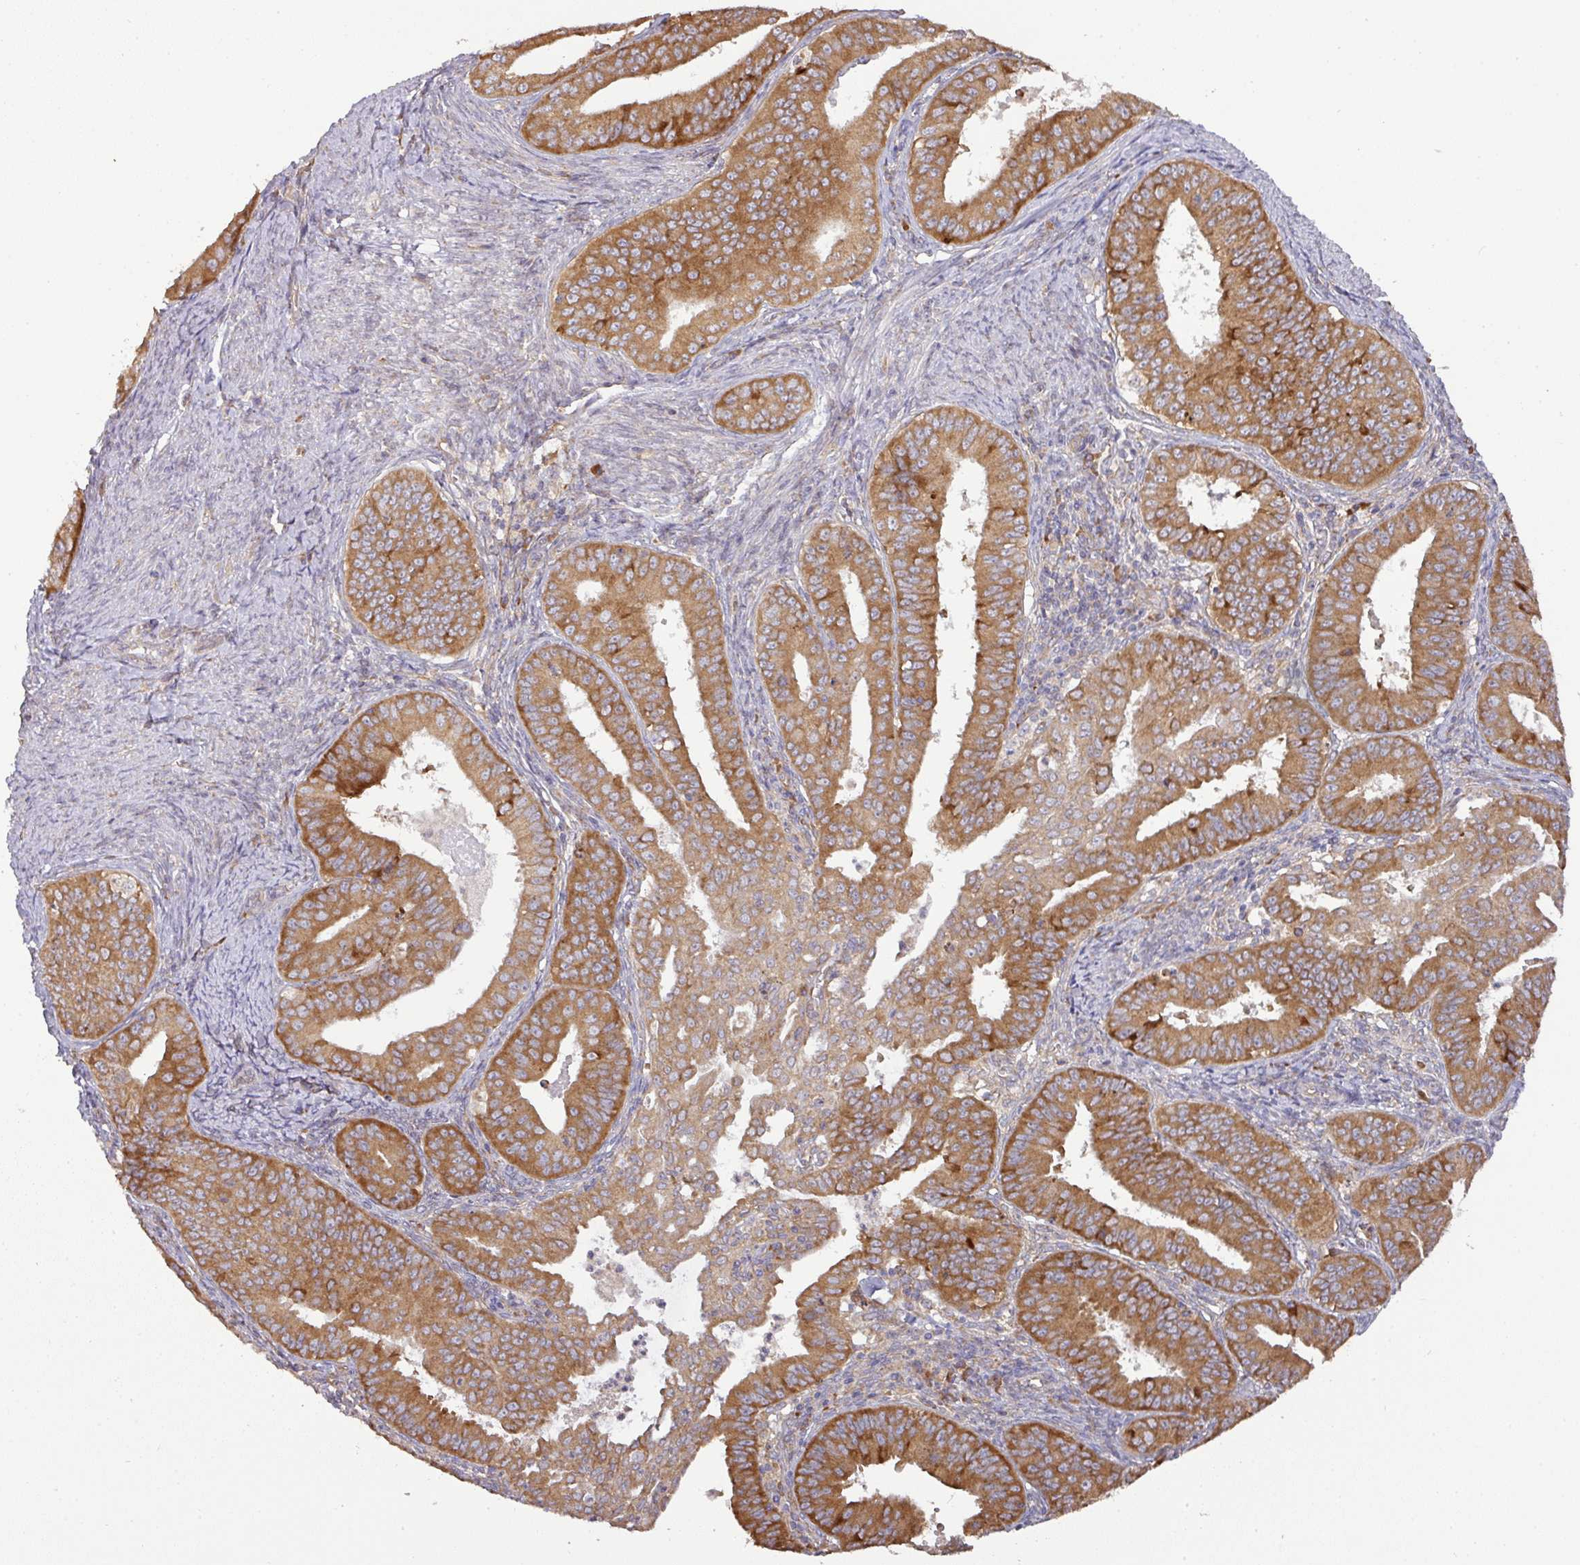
{"staining": {"intensity": "strong", "quantity": ">75%", "location": "cytoplasmic/membranous"}, "tissue": "endometrial cancer", "cell_type": "Tumor cells", "image_type": "cancer", "snomed": [{"axis": "morphology", "description": "Adenocarcinoma, NOS"}, {"axis": "topography", "description": "Endometrium"}], "caption": "DAB (3,3'-diaminobenzidine) immunohistochemical staining of endometrial cancer exhibits strong cytoplasmic/membranous protein staining in approximately >75% of tumor cells.", "gene": "GALP", "patient": {"sex": "female", "age": 73}}